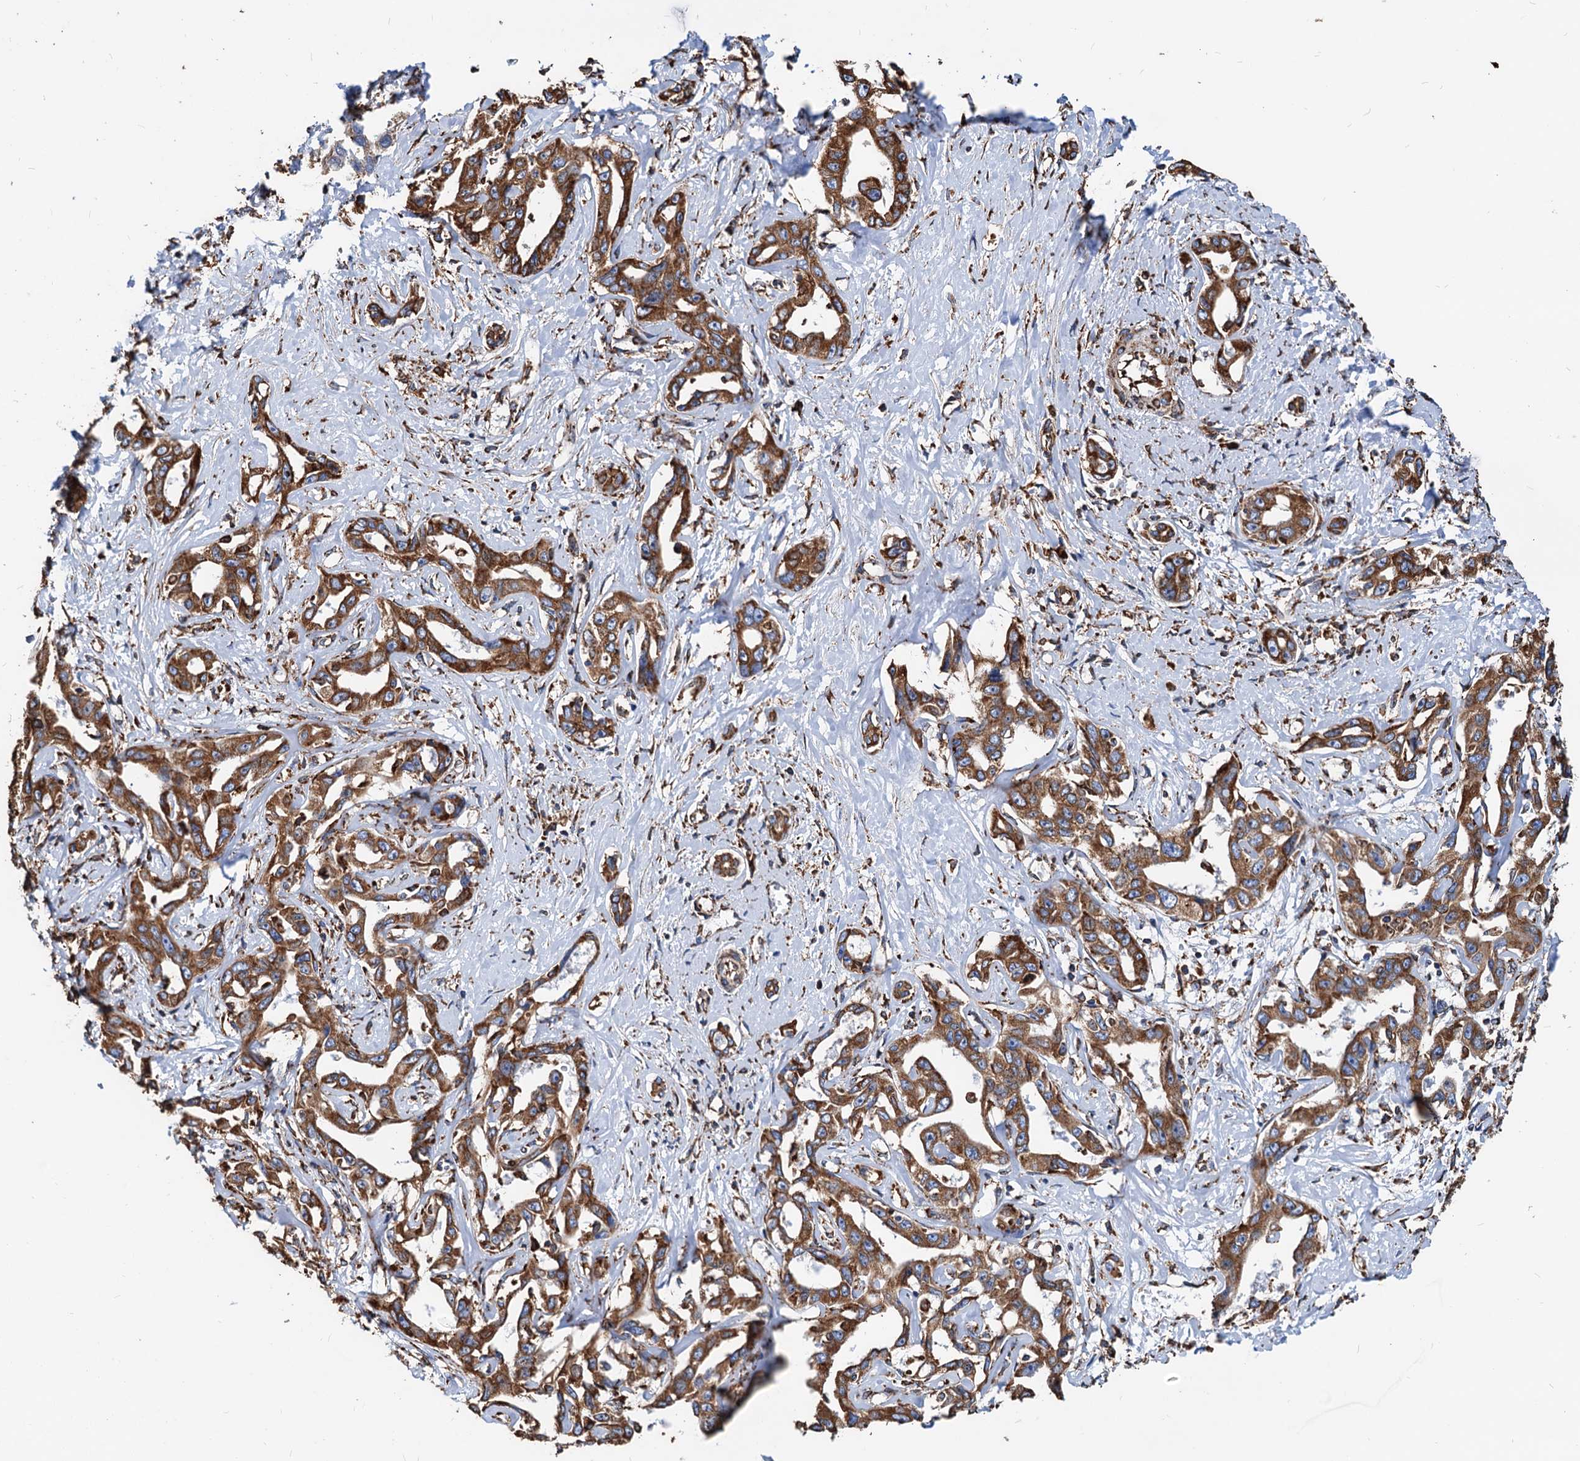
{"staining": {"intensity": "moderate", "quantity": ">75%", "location": "cytoplasmic/membranous"}, "tissue": "liver cancer", "cell_type": "Tumor cells", "image_type": "cancer", "snomed": [{"axis": "morphology", "description": "Cholangiocarcinoma"}, {"axis": "topography", "description": "Liver"}], "caption": "DAB immunohistochemical staining of human cholangiocarcinoma (liver) exhibits moderate cytoplasmic/membranous protein positivity in about >75% of tumor cells.", "gene": "HSPA5", "patient": {"sex": "male", "age": 59}}